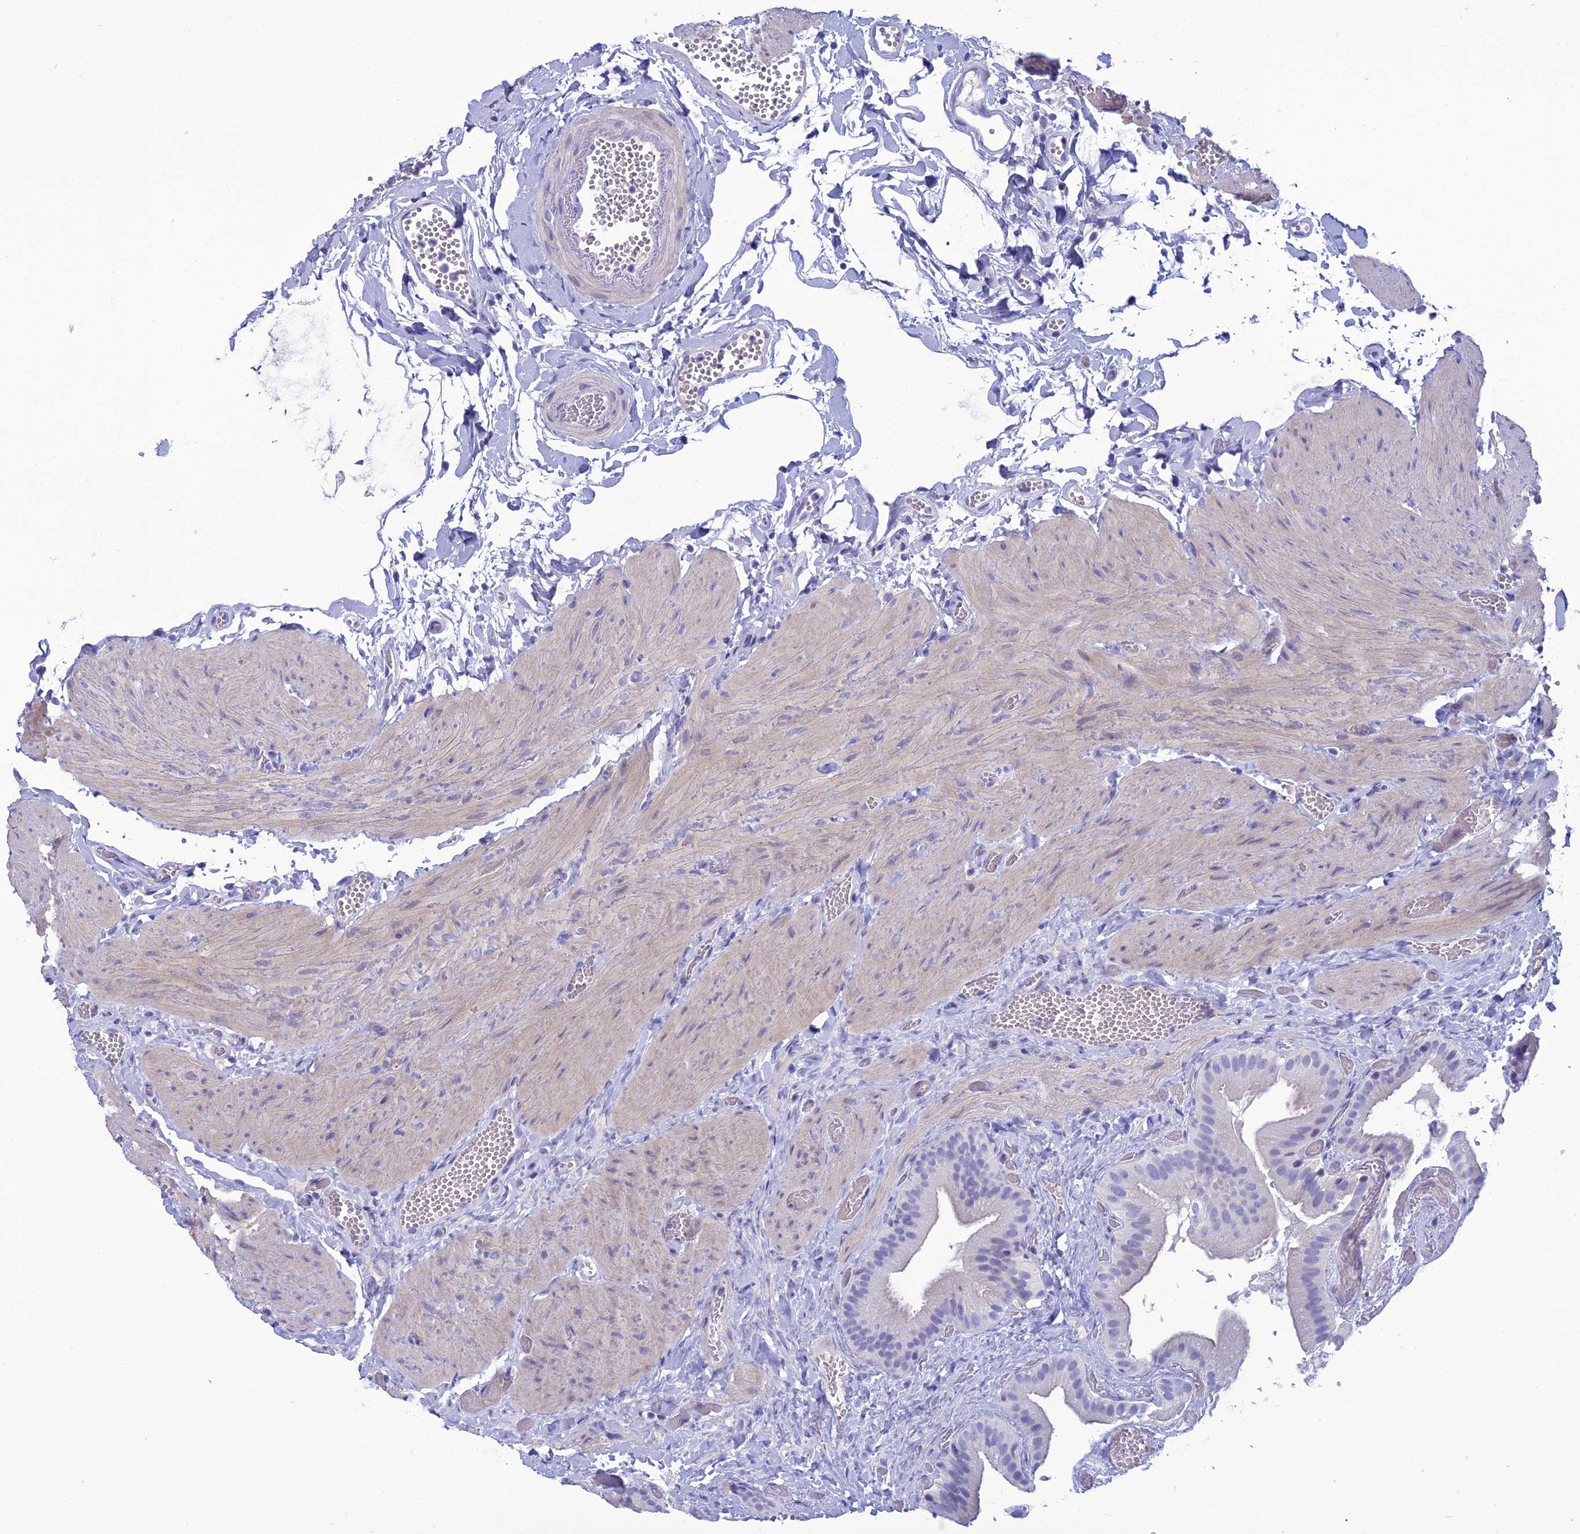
{"staining": {"intensity": "negative", "quantity": "none", "location": "none"}, "tissue": "gallbladder", "cell_type": "Glandular cells", "image_type": "normal", "snomed": [{"axis": "morphology", "description": "Normal tissue, NOS"}, {"axis": "topography", "description": "Gallbladder"}], "caption": "The immunohistochemistry histopathology image has no significant staining in glandular cells of gallbladder. The staining was performed using DAB to visualize the protein expression in brown, while the nuclei were stained in blue with hematoxylin (Magnification: 20x).", "gene": "CRB2", "patient": {"sex": "female", "age": 64}}